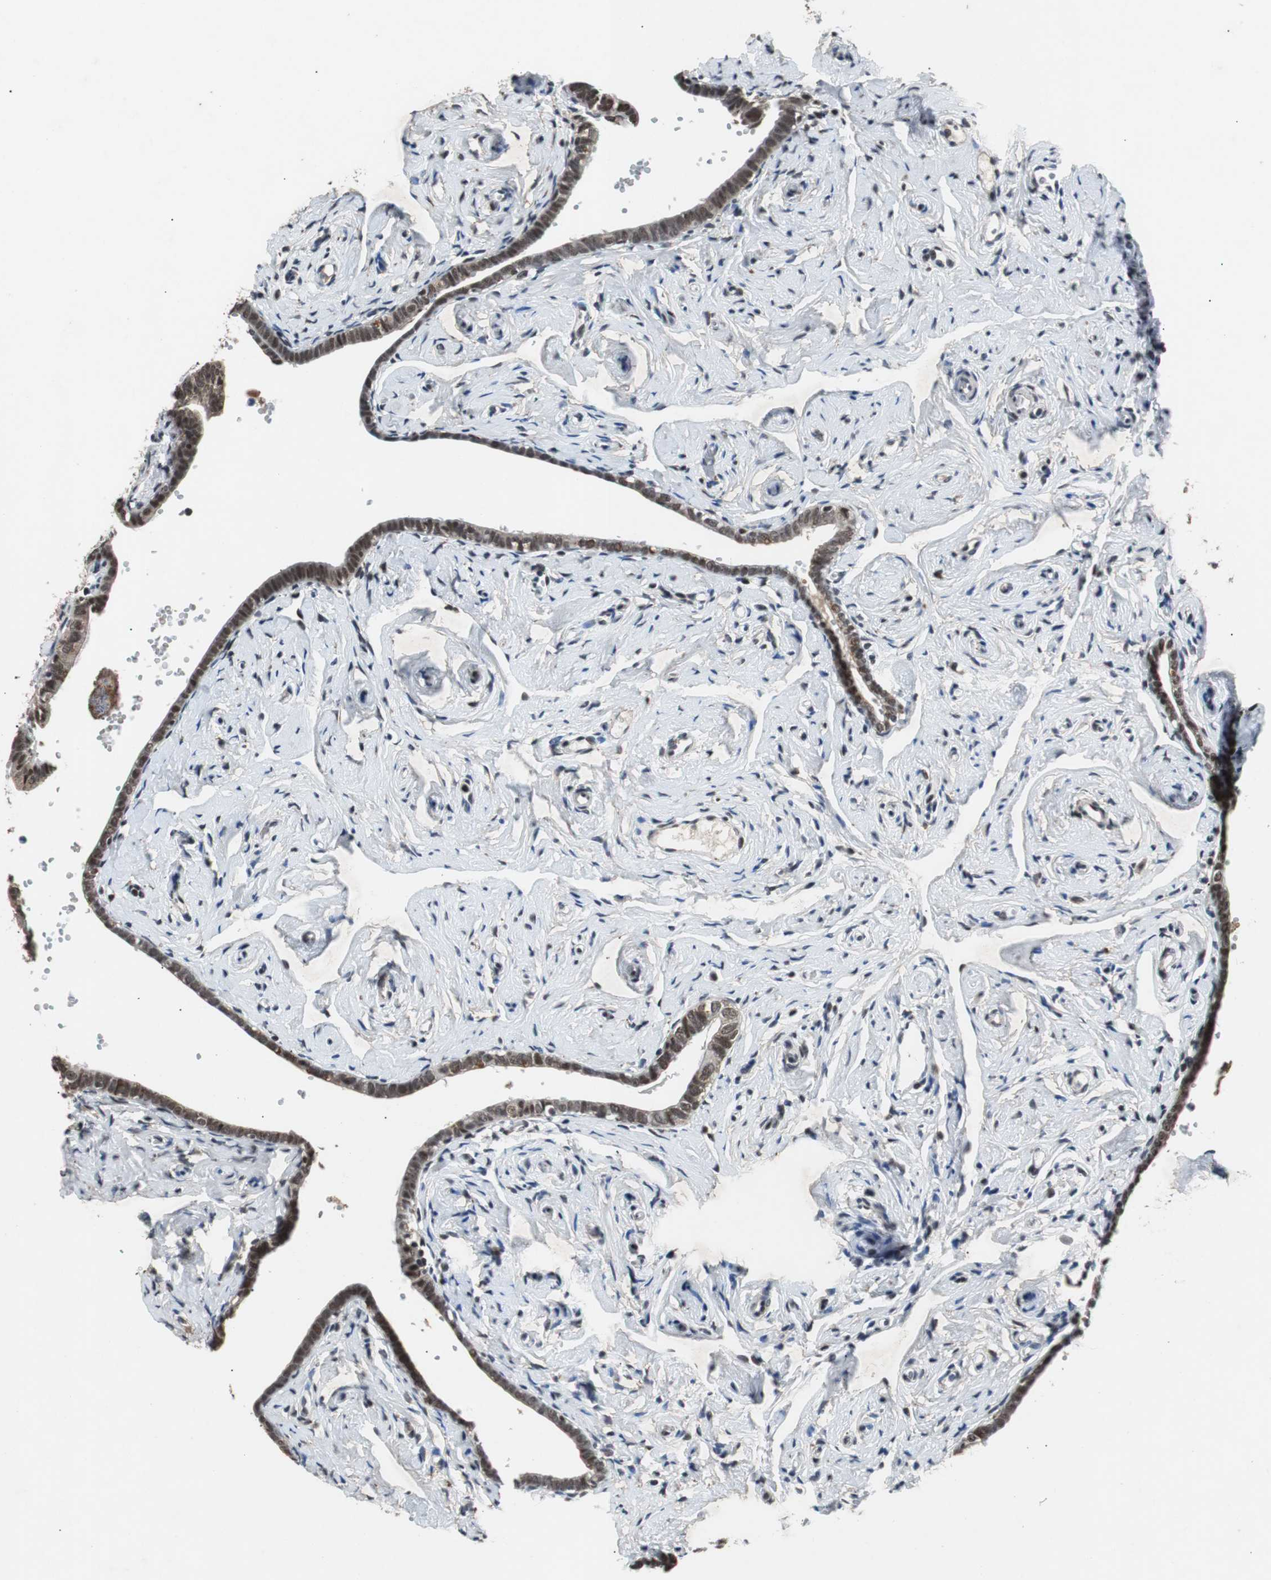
{"staining": {"intensity": "moderate", "quantity": "25%-75%", "location": "nuclear"}, "tissue": "fallopian tube", "cell_type": "Glandular cells", "image_type": "normal", "snomed": [{"axis": "morphology", "description": "Normal tissue, NOS"}, {"axis": "topography", "description": "Fallopian tube"}], "caption": "Moderate nuclear positivity for a protein is appreciated in about 25%-75% of glandular cells of benign fallopian tube using IHC.", "gene": "USP28", "patient": {"sex": "female", "age": 71}}